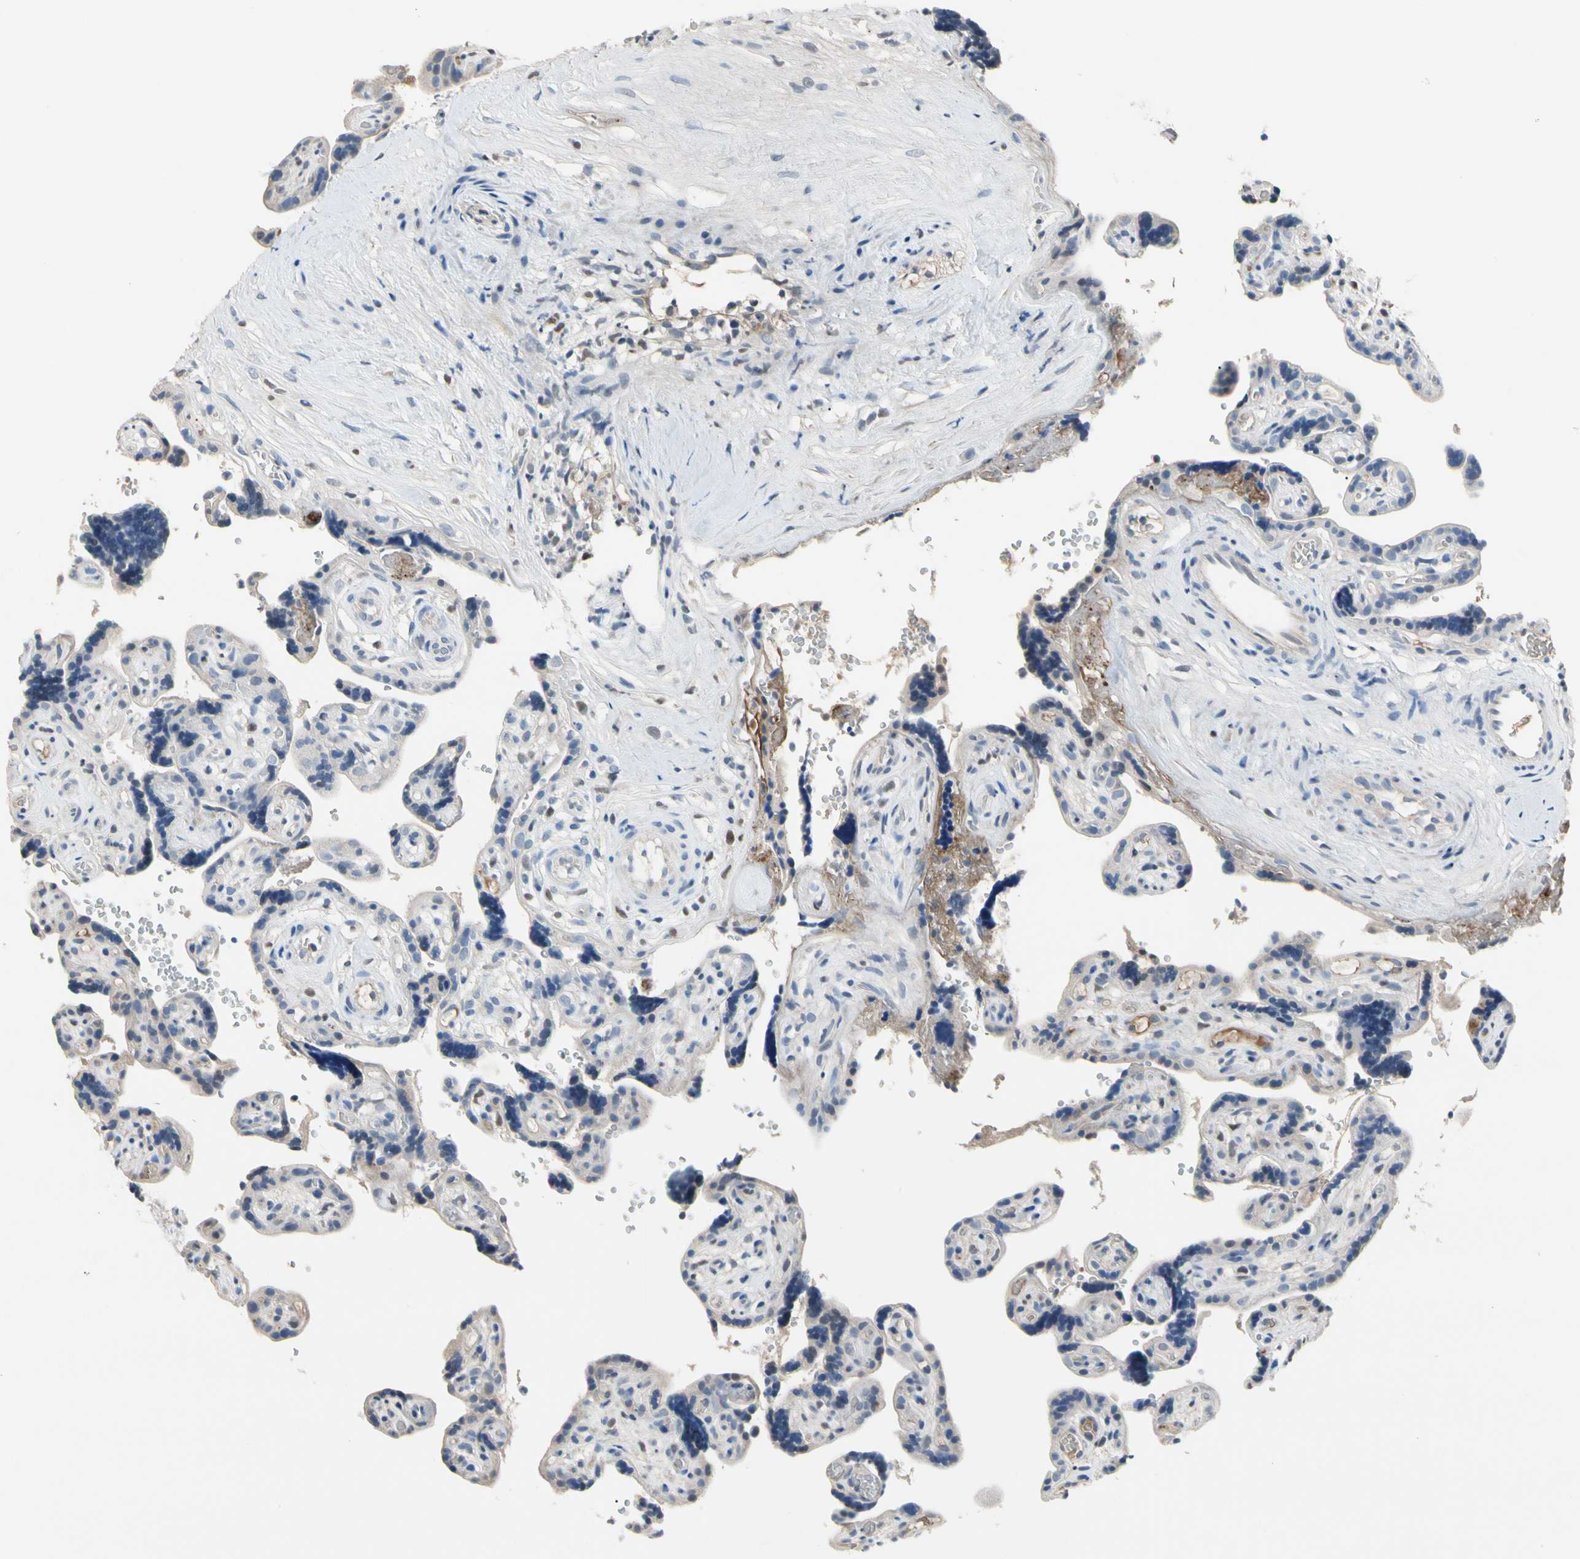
{"staining": {"intensity": "negative", "quantity": "none", "location": "none"}, "tissue": "placenta", "cell_type": "Trophoblastic cells", "image_type": "normal", "snomed": [{"axis": "morphology", "description": "Normal tissue, NOS"}, {"axis": "topography", "description": "Placenta"}], "caption": "A photomicrograph of placenta stained for a protein reveals no brown staining in trophoblastic cells.", "gene": "ECRG4", "patient": {"sex": "female", "age": 30}}